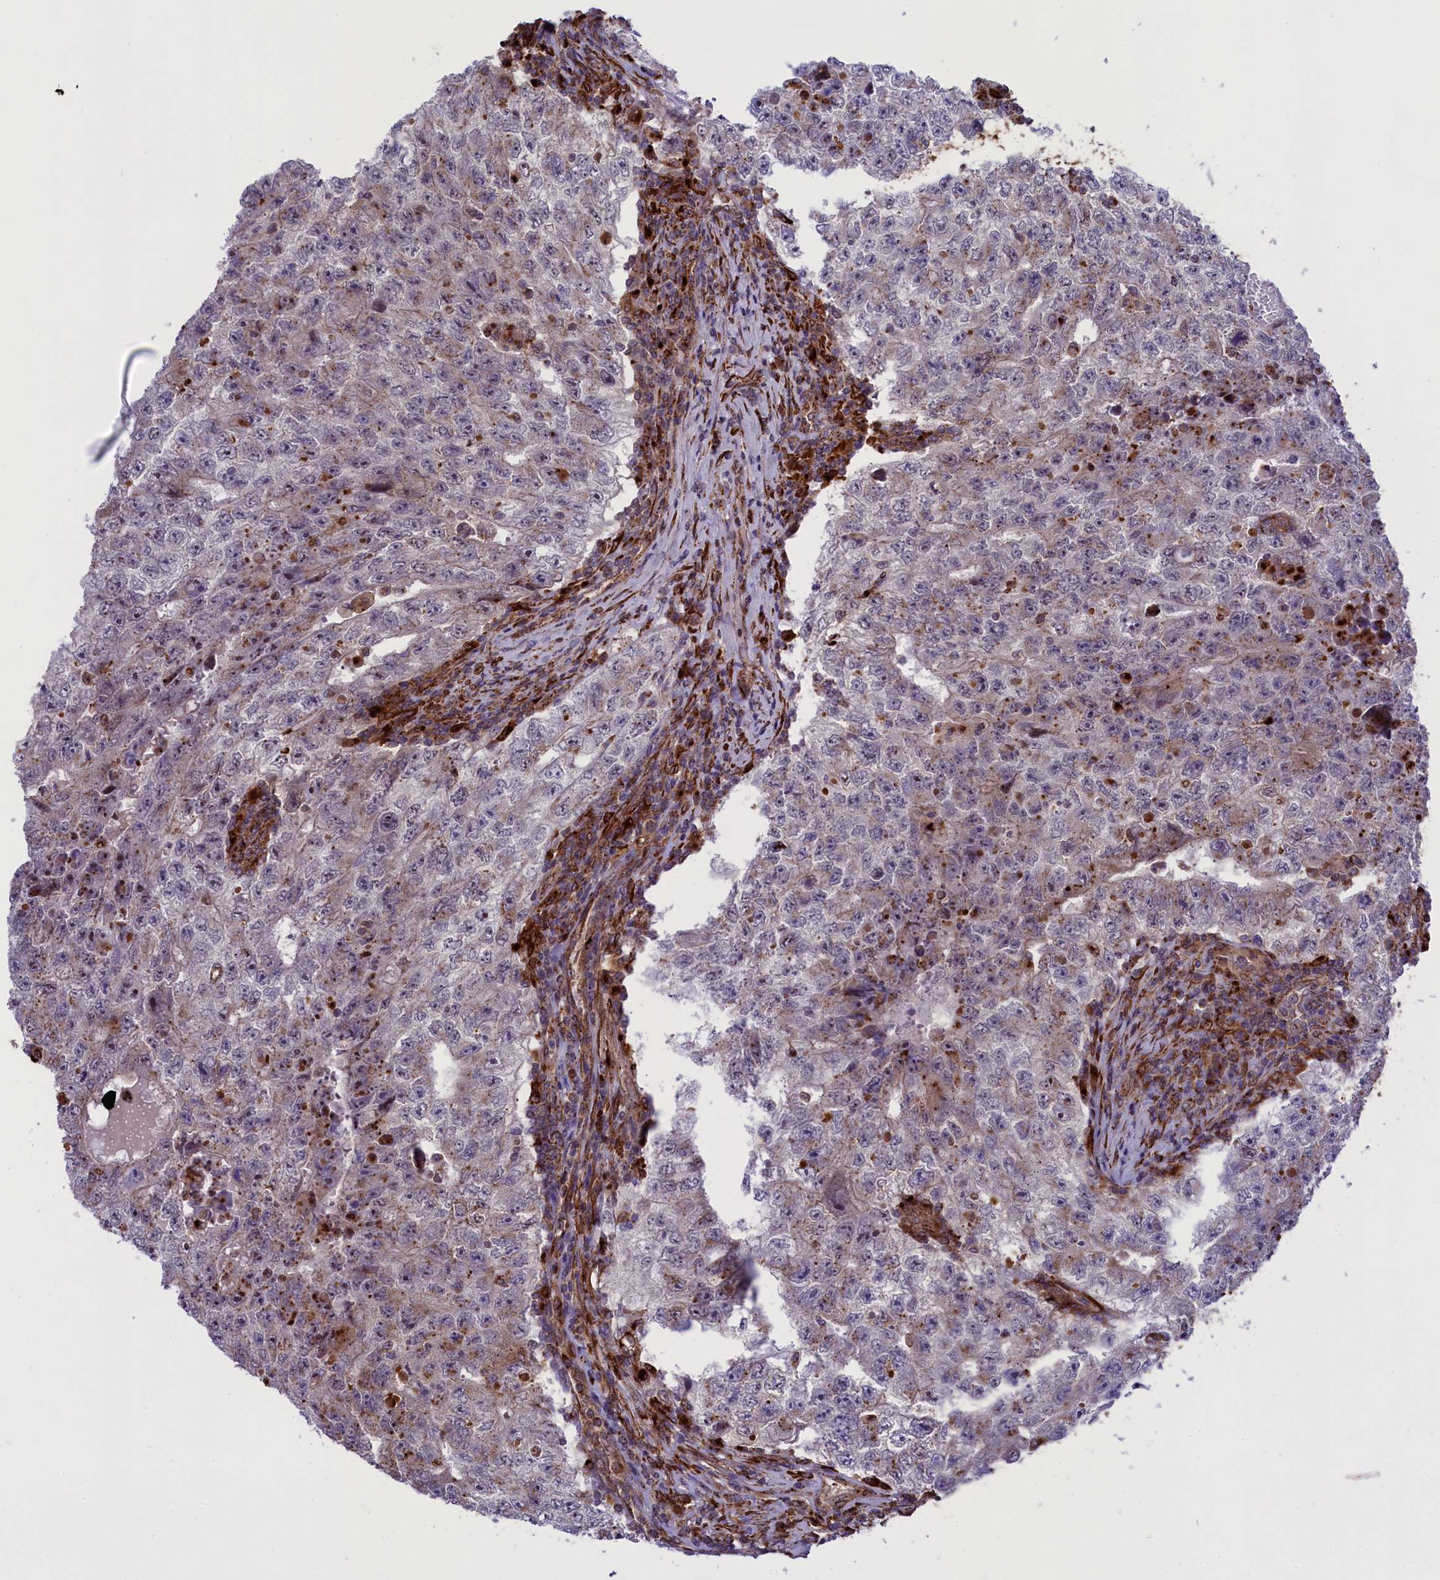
{"staining": {"intensity": "negative", "quantity": "none", "location": "none"}, "tissue": "testis cancer", "cell_type": "Tumor cells", "image_type": "cancer", "snomed": [{"axis": "morphology", "description": "Carcinoma, Embryonal, NOS"}, {"axis": "topography", "description": "Testis"}], "caption": "Tumor cells are negative for brown protein staining in testis embryonal carcinoma. (Stains: DAB immunohistochemistry with hematoxylin counter stain, Microscopy: brightfield microscopy at high magnification).", "gene": "MAN2B1", "patient": {"sex": "male", "age": 17}}